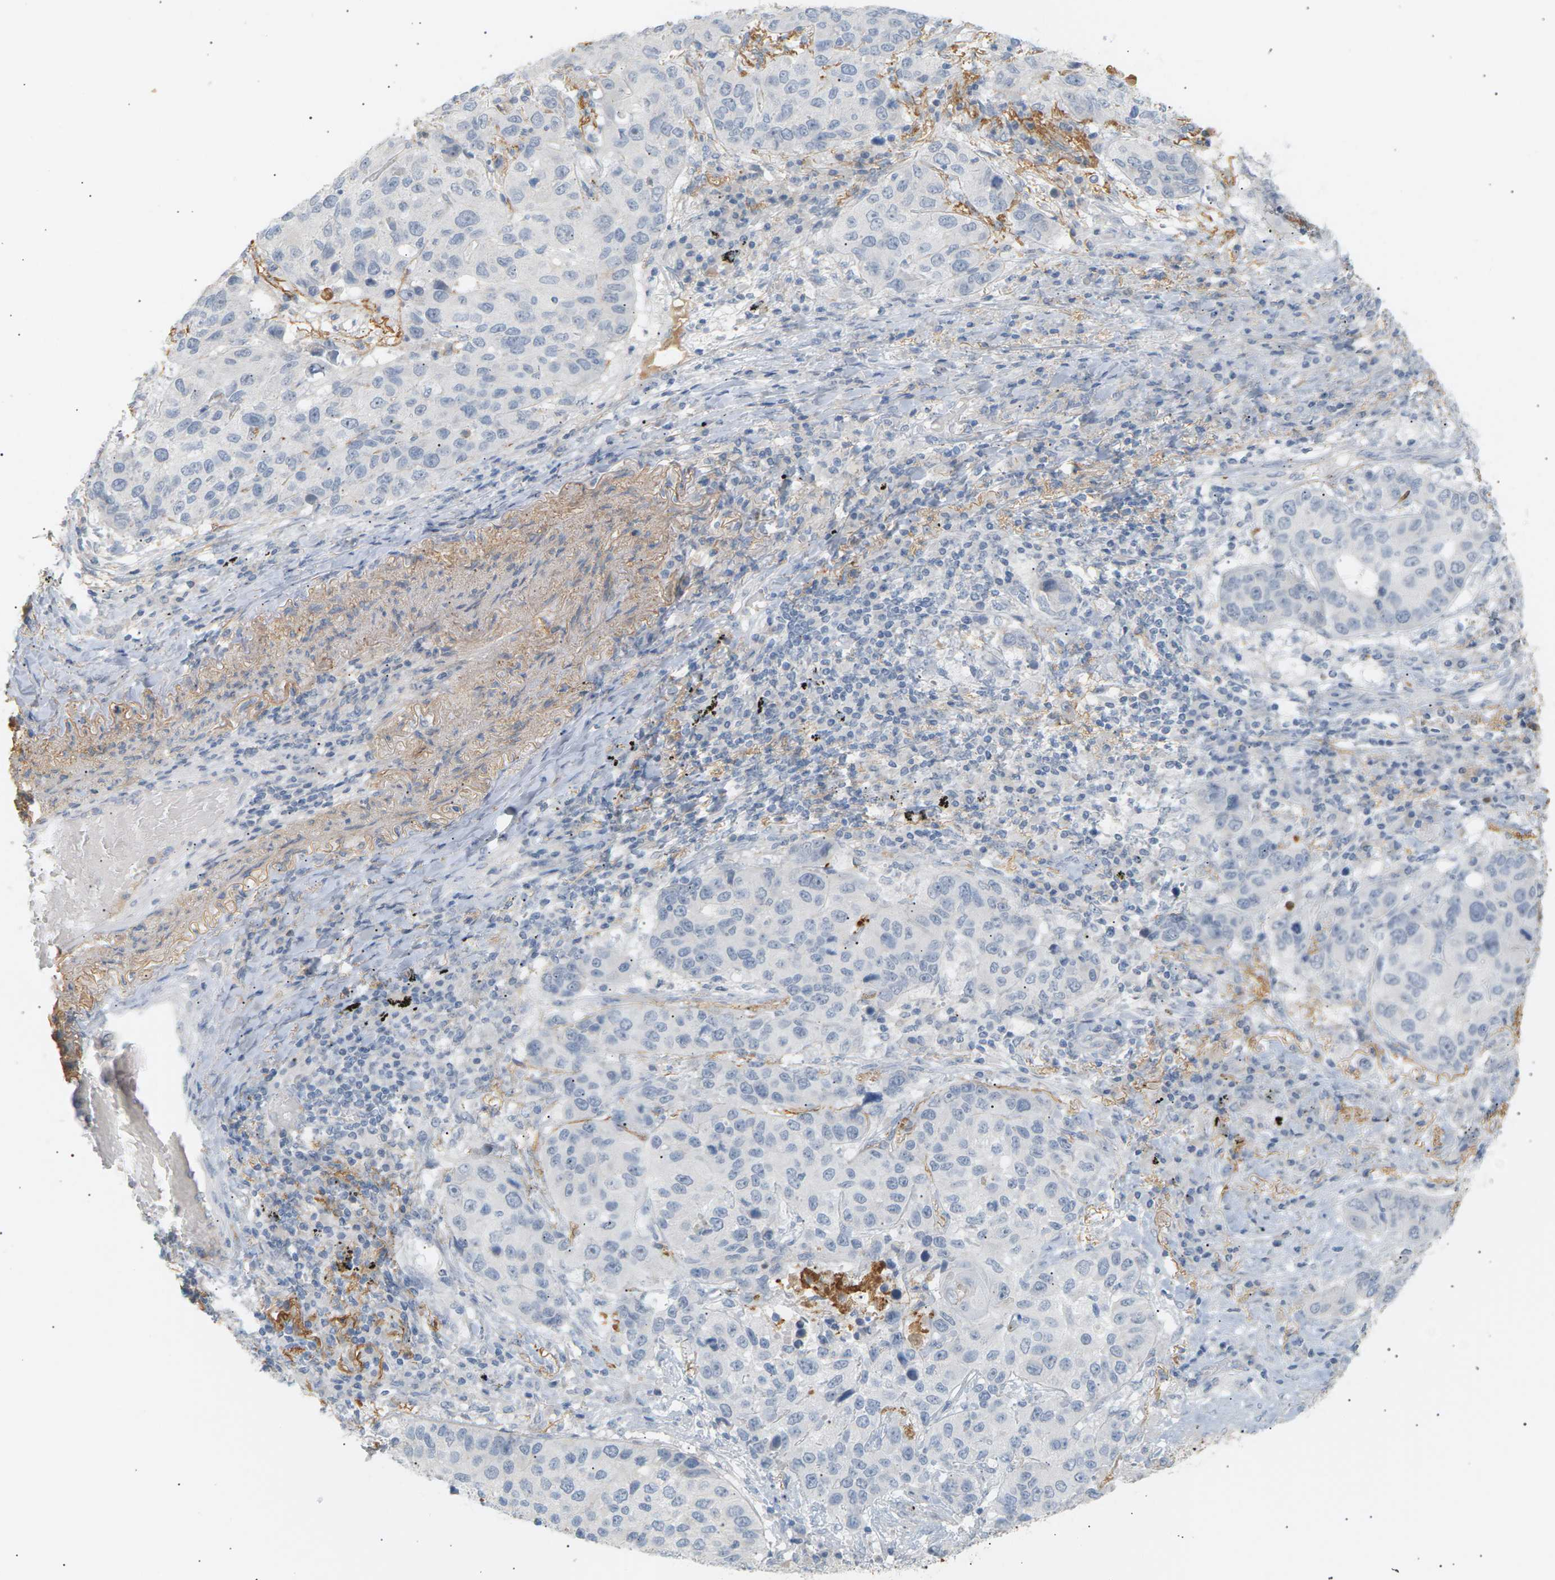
{"staining": {"intensity": "negative", "quantity": "none", "location": "none"}, "tissue": "lung cancer", "cell_type": "Tumor cells", "image_type": "cancer", "snomed": [{"axis": "morphology", "description": "Squamous cell carcinoma, NOS"}, {"axis": "topography", "description": "Lung"}], "caption": "IHC histopathology image of lung cancer stained for a protein (brown), which reveals no expression in tumor cells.", "gene": "CLU", "patient": {"sex": "male", "age": 57}}